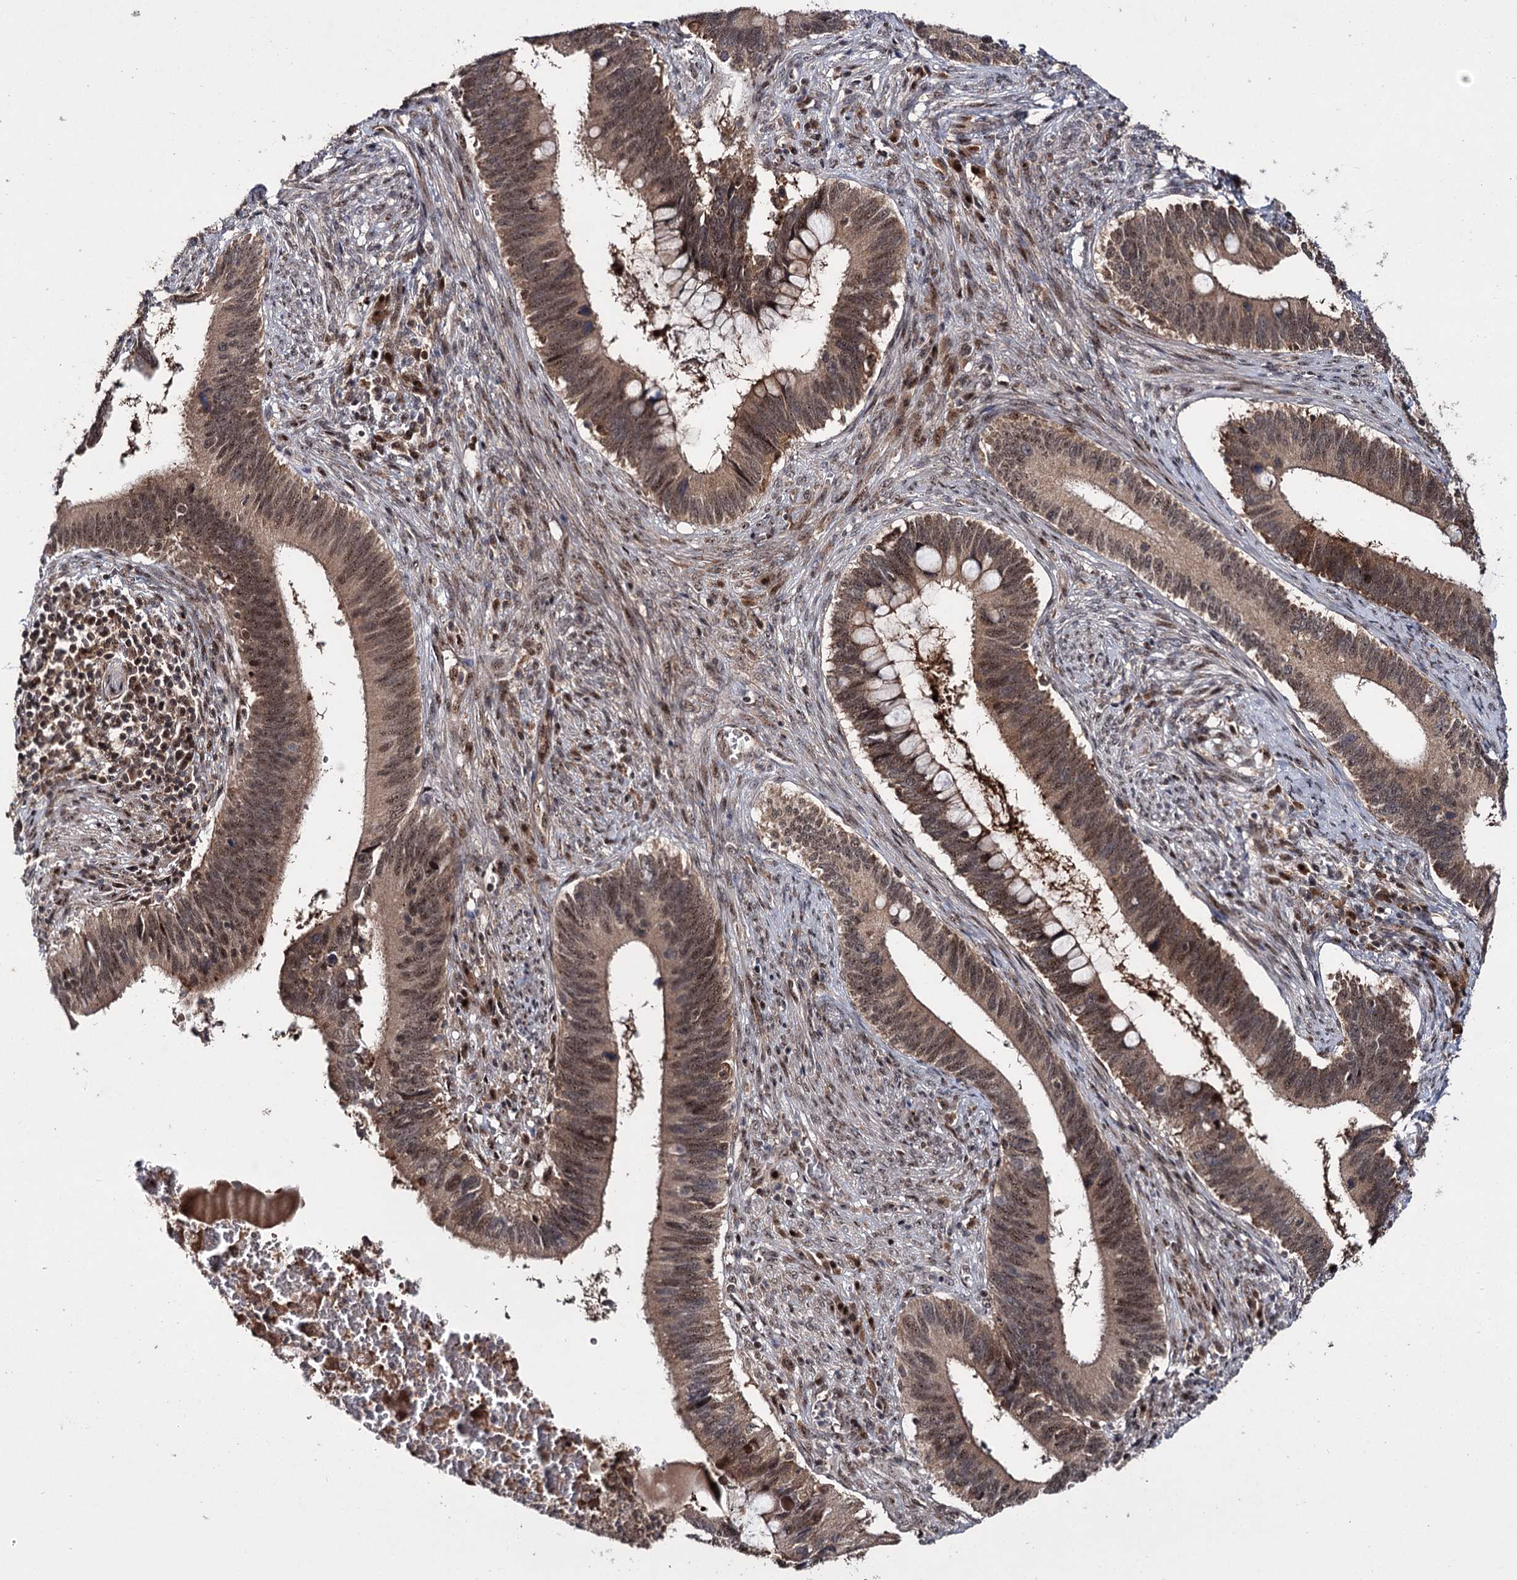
{"staining": {"intensity": "moderate", "quantity": ">75%", "location": "cytoplasmic/membranous,nuclear"}, "tissue": "cervical cancer", "cell_type": "Tumor cells", "image_type": "cancer", "snomed": [{"axis": "morphology", "description": "Adenocarcinoma, NOS"}, {"axis": "topography", "description": "Cervix"}], "caption": "The micrograph reveals immunohistochemical staining of cervical adenocarcinoma. There is moderate cytoplasmic/membranous and nuclear positivity is identified in approximately >75% of tumor cells. (DAB IHC with brightfield microscopy, high magnification).", "gene": "MKNK2", "patient": {"sex": "female", "age": 42}}